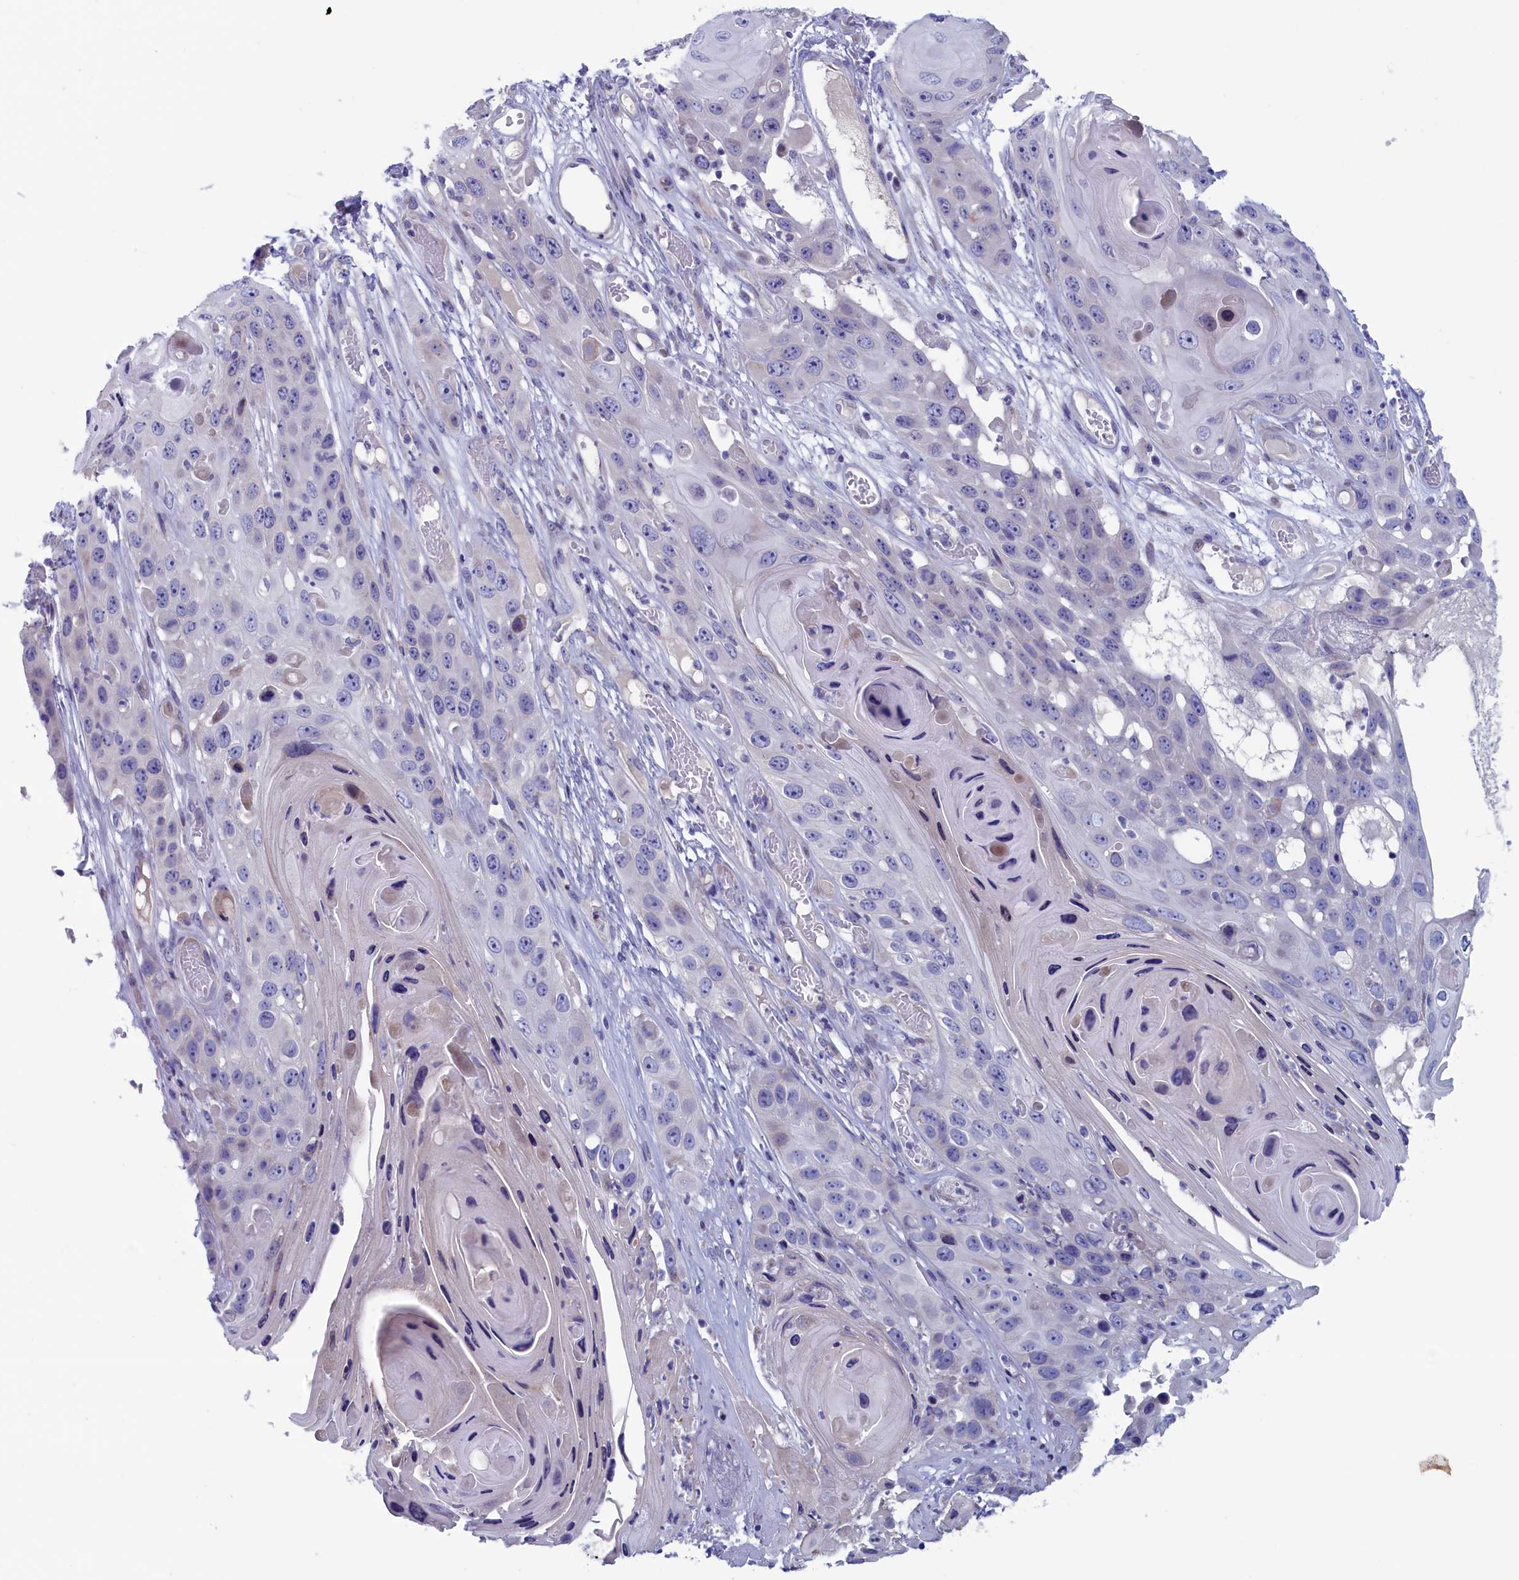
{"staining": {"intensity": "negative", "quantity": "none", "location": "none"}, "tissue": "skin cancer", "cell_type": "Tumor cells", "image_type": "cancer", "snomed": [{"axis": "morphology", "description": "Squamous cell carcinoma, NOS"}, {"axis": "topography", "description": "Skin"}], "caption": "Photomicrograph shows no protein positivity in tumor cells of skin cancer (squamous cell carcinoma) tissue.", "gene": "NIBAN3", "patient": {"sex": "male", "age": 55}}